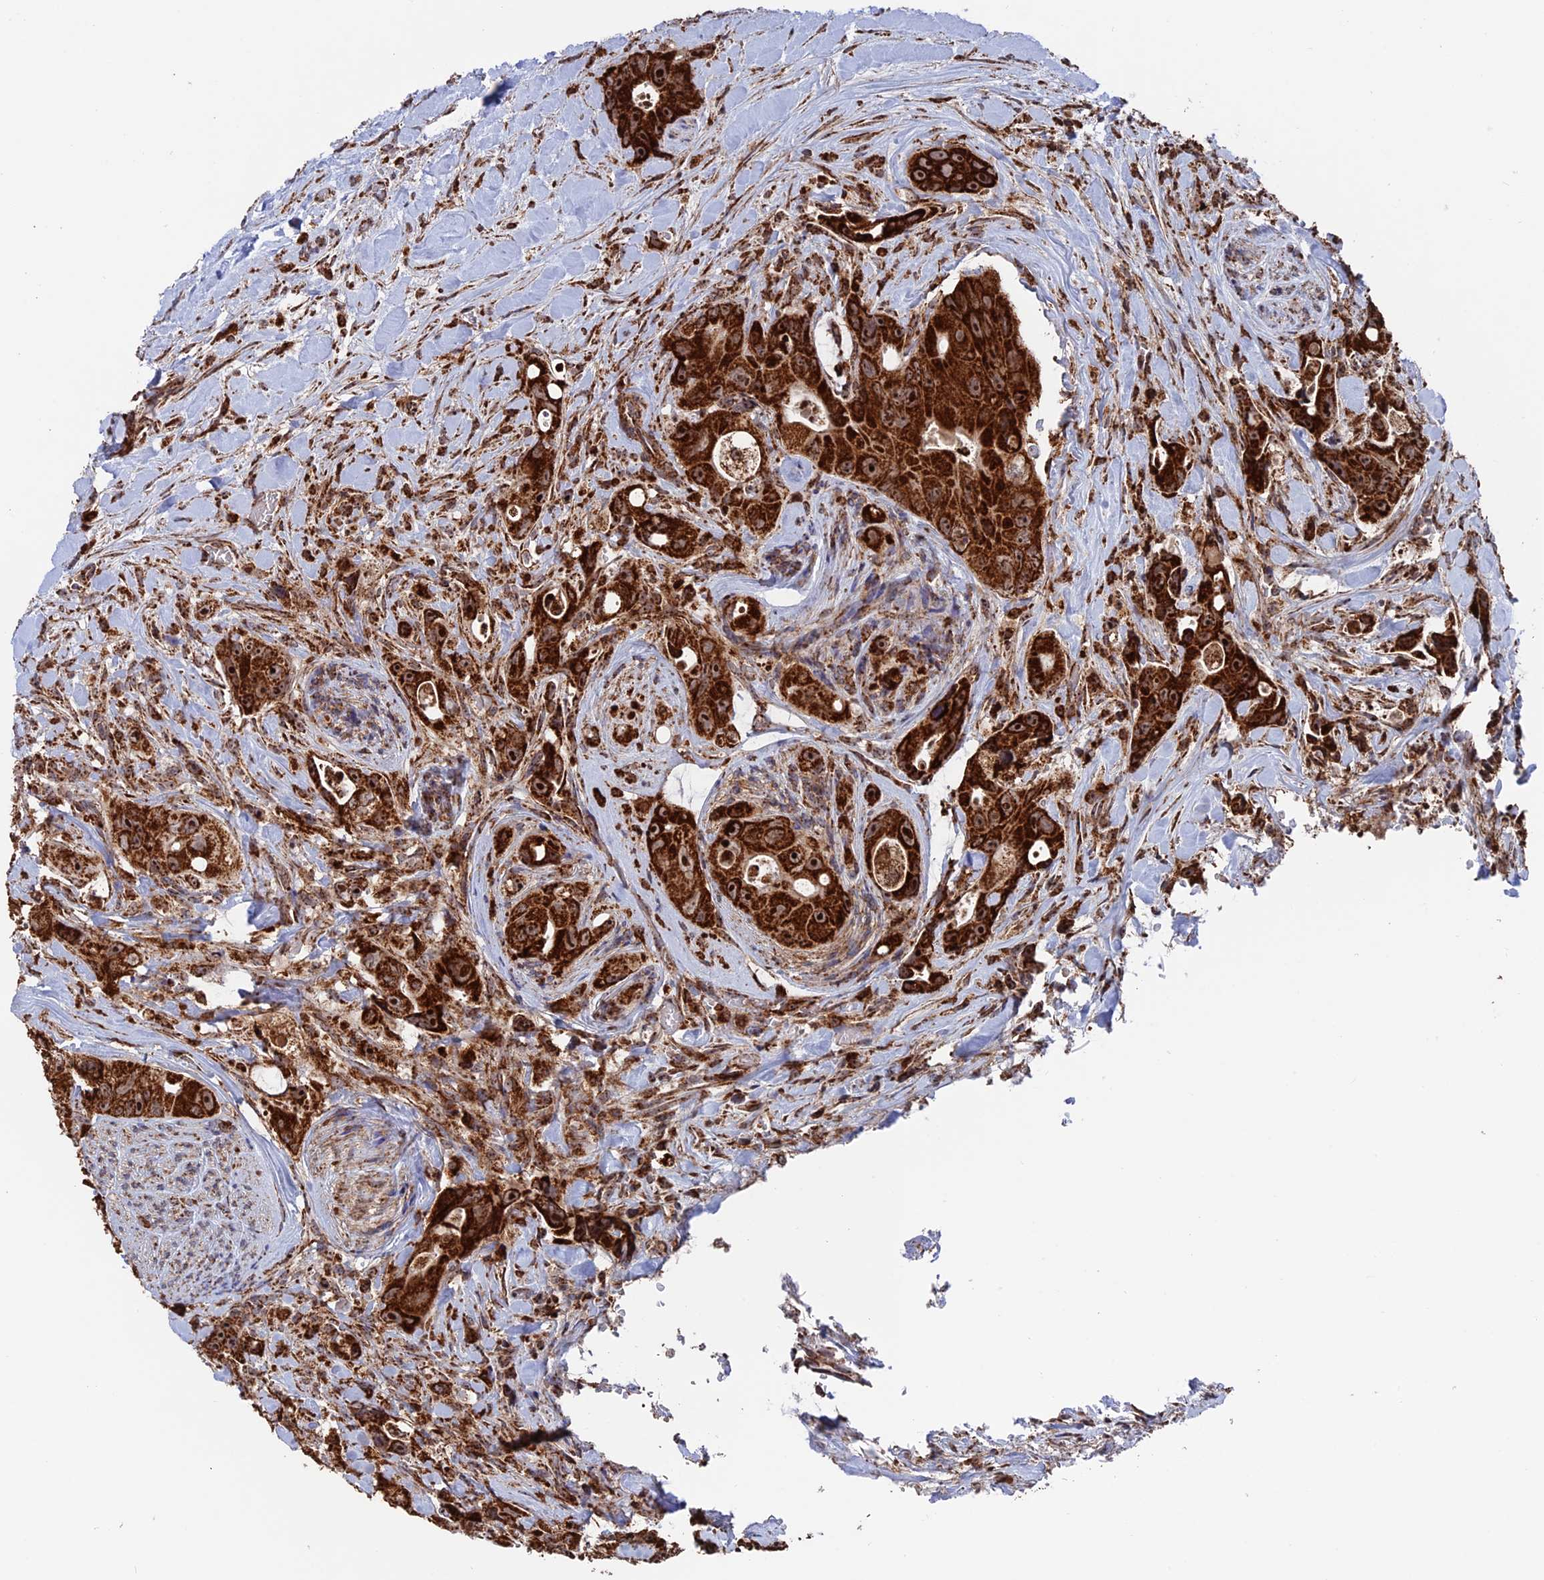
{"staining": {"intensity": "strong", "quantity": ">75%", "location": "cytoplasmic/membranous"}, "tissue": "colorectal cancer", "cell_type": "Tumor cells", "image_type": "cancer", "snomed": [{"axis": "morphology", "description": "Adenocarcinoma, NOS"}, {"axis": "topography", "description": "Colon"}], "caption": "Colorectal cancer stained for a protein shows strong cytoplasmic/membranous positivity in tumor cells.", "gene": "DTYMK", "patient": {"sex": "female", "age": 46}}